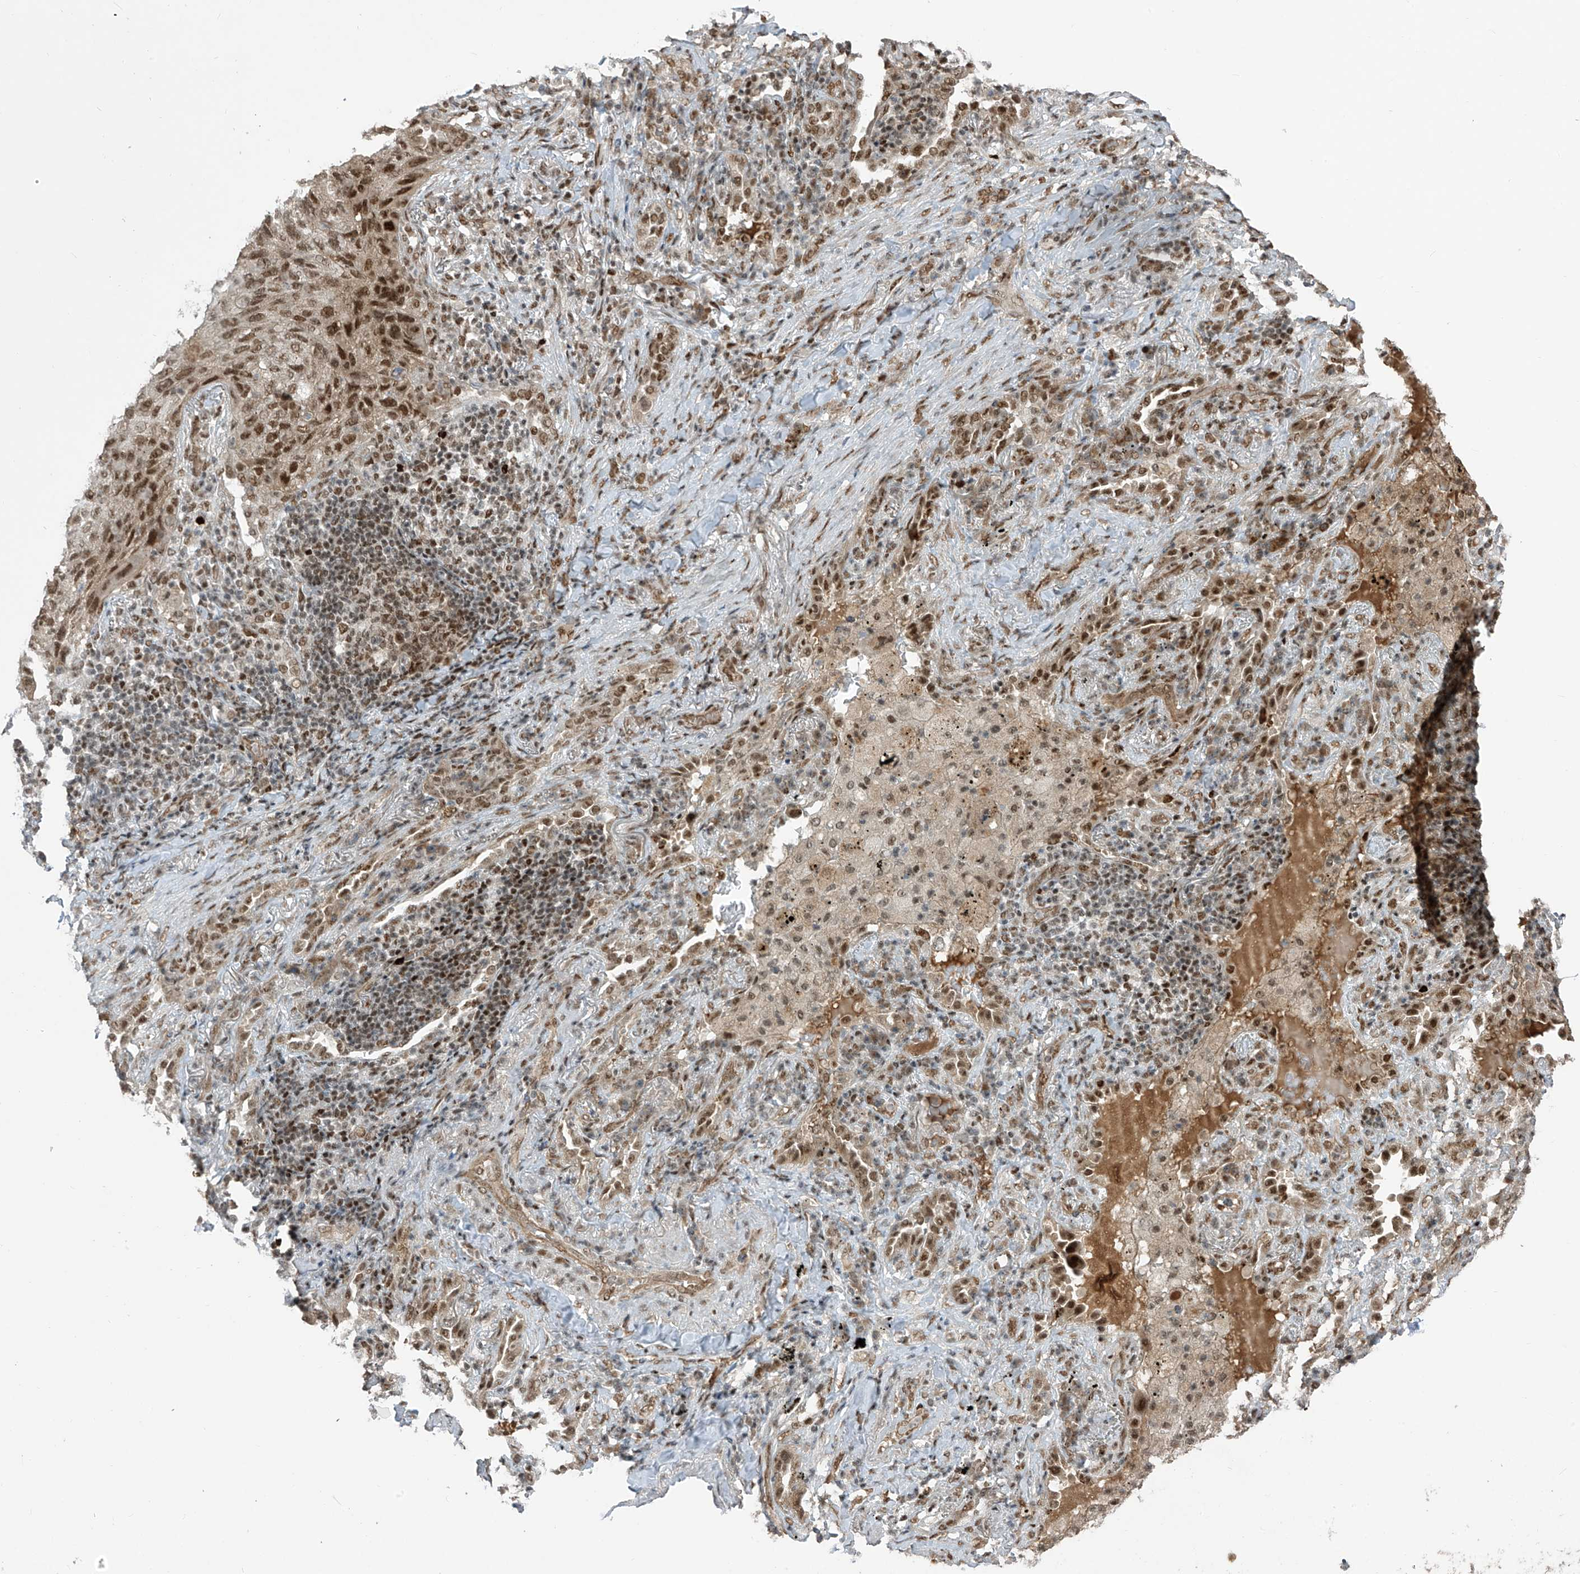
{"staining": {"intensity": "moderate", "quantity": ">75%", "location": "nuclear"}, "tissue": "lung cancer", "cell_type": "Tumor cells", "image_type": "cancer", "snomed": [{"axis": "morphology", "description": "Squamous cell carcinoma, NOS"}, {"axis": "topography", "description": "Lung"}], "caption": "High-magnification brightfield microscopy of lung cancer stained with DAB (brown) and counterstained with hematoxylin (blue). tumor cells exhibit moderate nuclear expression is identified in about>75% of cells. The protein of interest is stained brown, and the nuclei are stained in blue (DAB (3,3'-diaminobenzidine) IHC with brightfield microscopy, high magnification).", "gene": "ARHGEF3", "patient": {"sex": "female", "age": 63}}